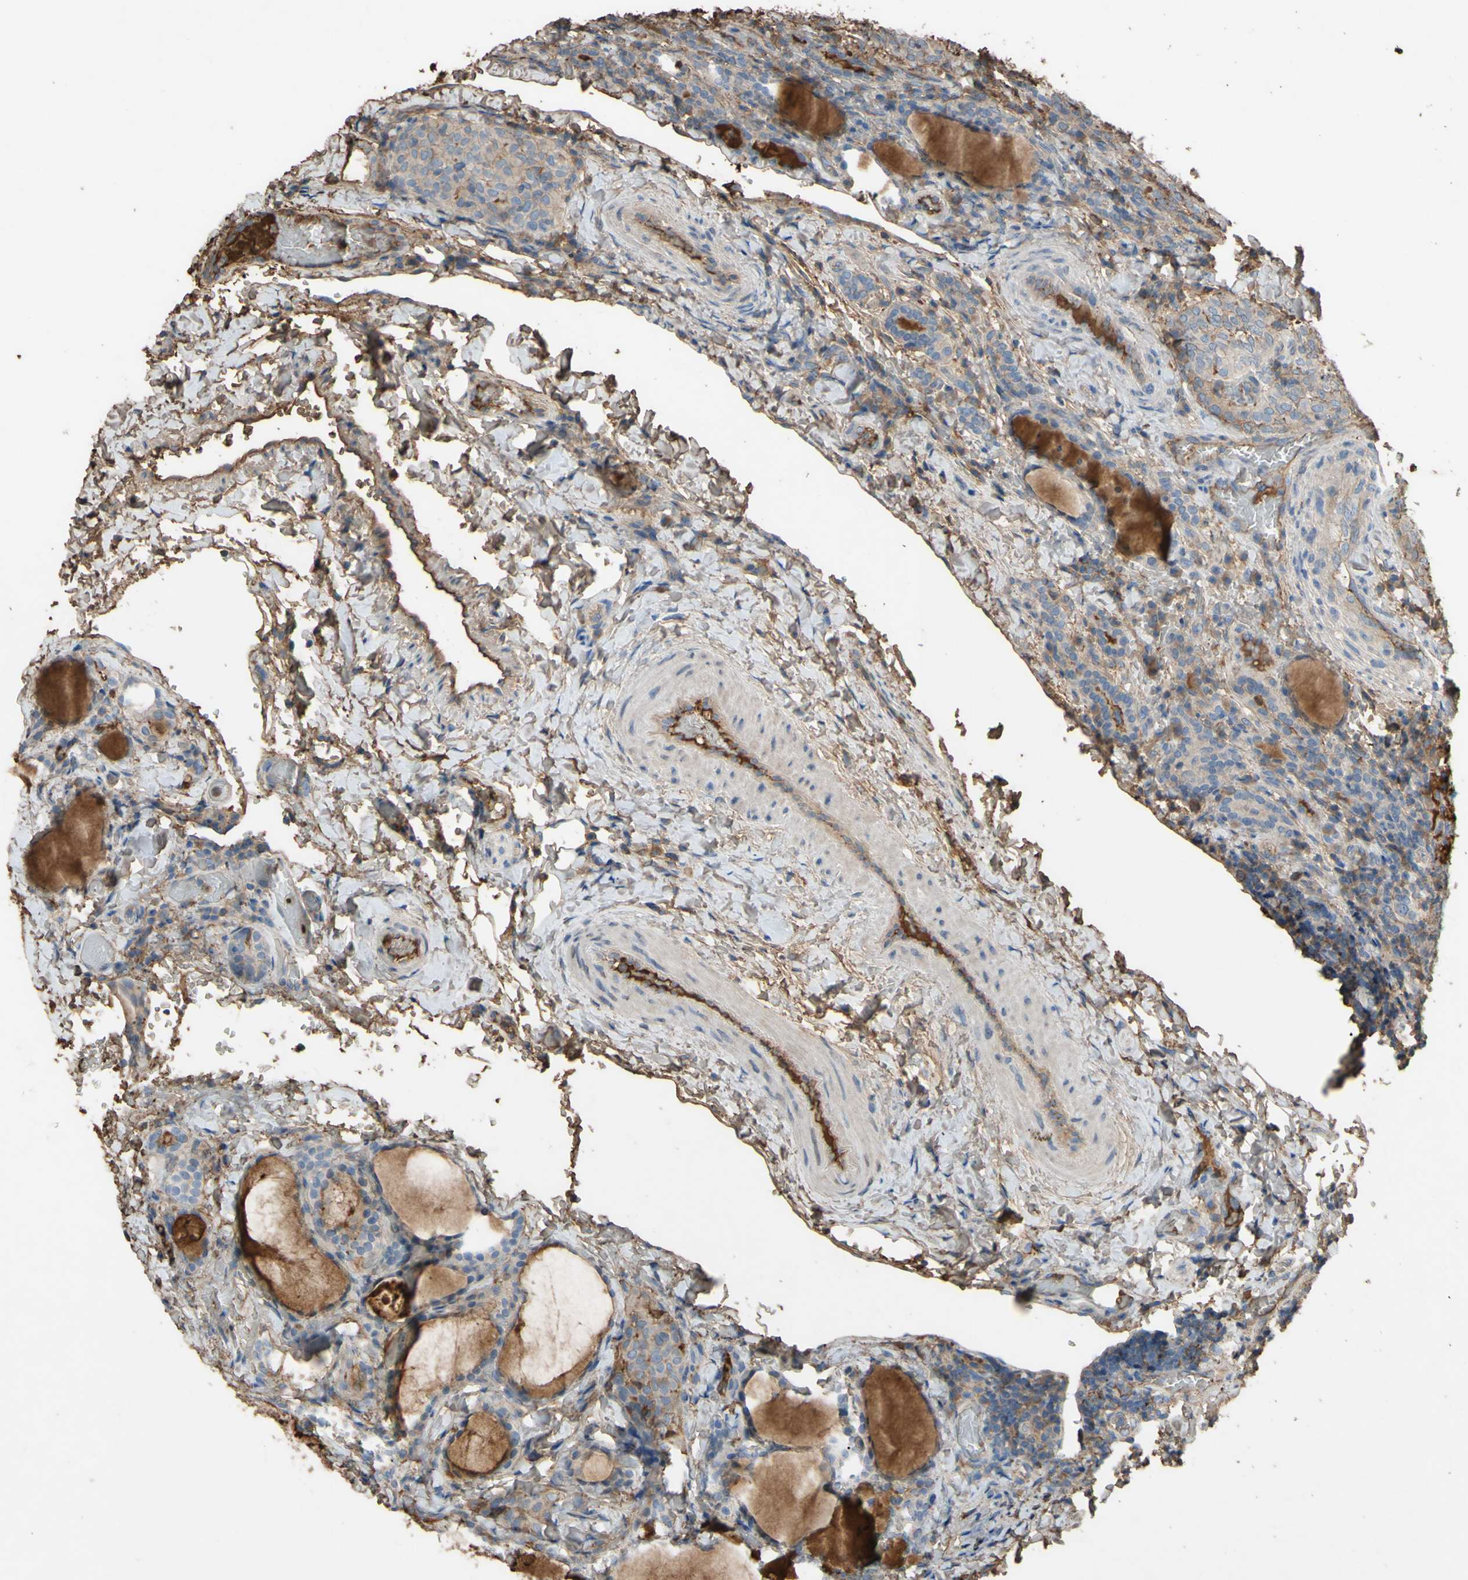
{"staining": {"intensity": "weak", "quantity": ">75%", "location": "cytoplasmic/membranous"}, "tissue": "thyroid cancer", "cell_type": "Tumor cells", "image_type": "cancer", "snomed": [{"axis": "morphology", "description": "Normal tissue, NOS"}, {"axis": "morphology", "description": "Papillary adenocarcinoma, NOS"}, {"axis": "topography", "description": "Thyroid gland"}], "caption": "Protein expression analysis of thyroid cancer (papillary adenocarcinoma) exhibits weak cytoplasmic/membranous positivity in about >75% of tumor cells.", "gene": "PTGDS", "patient": {"sex": "female", "age": 30}}